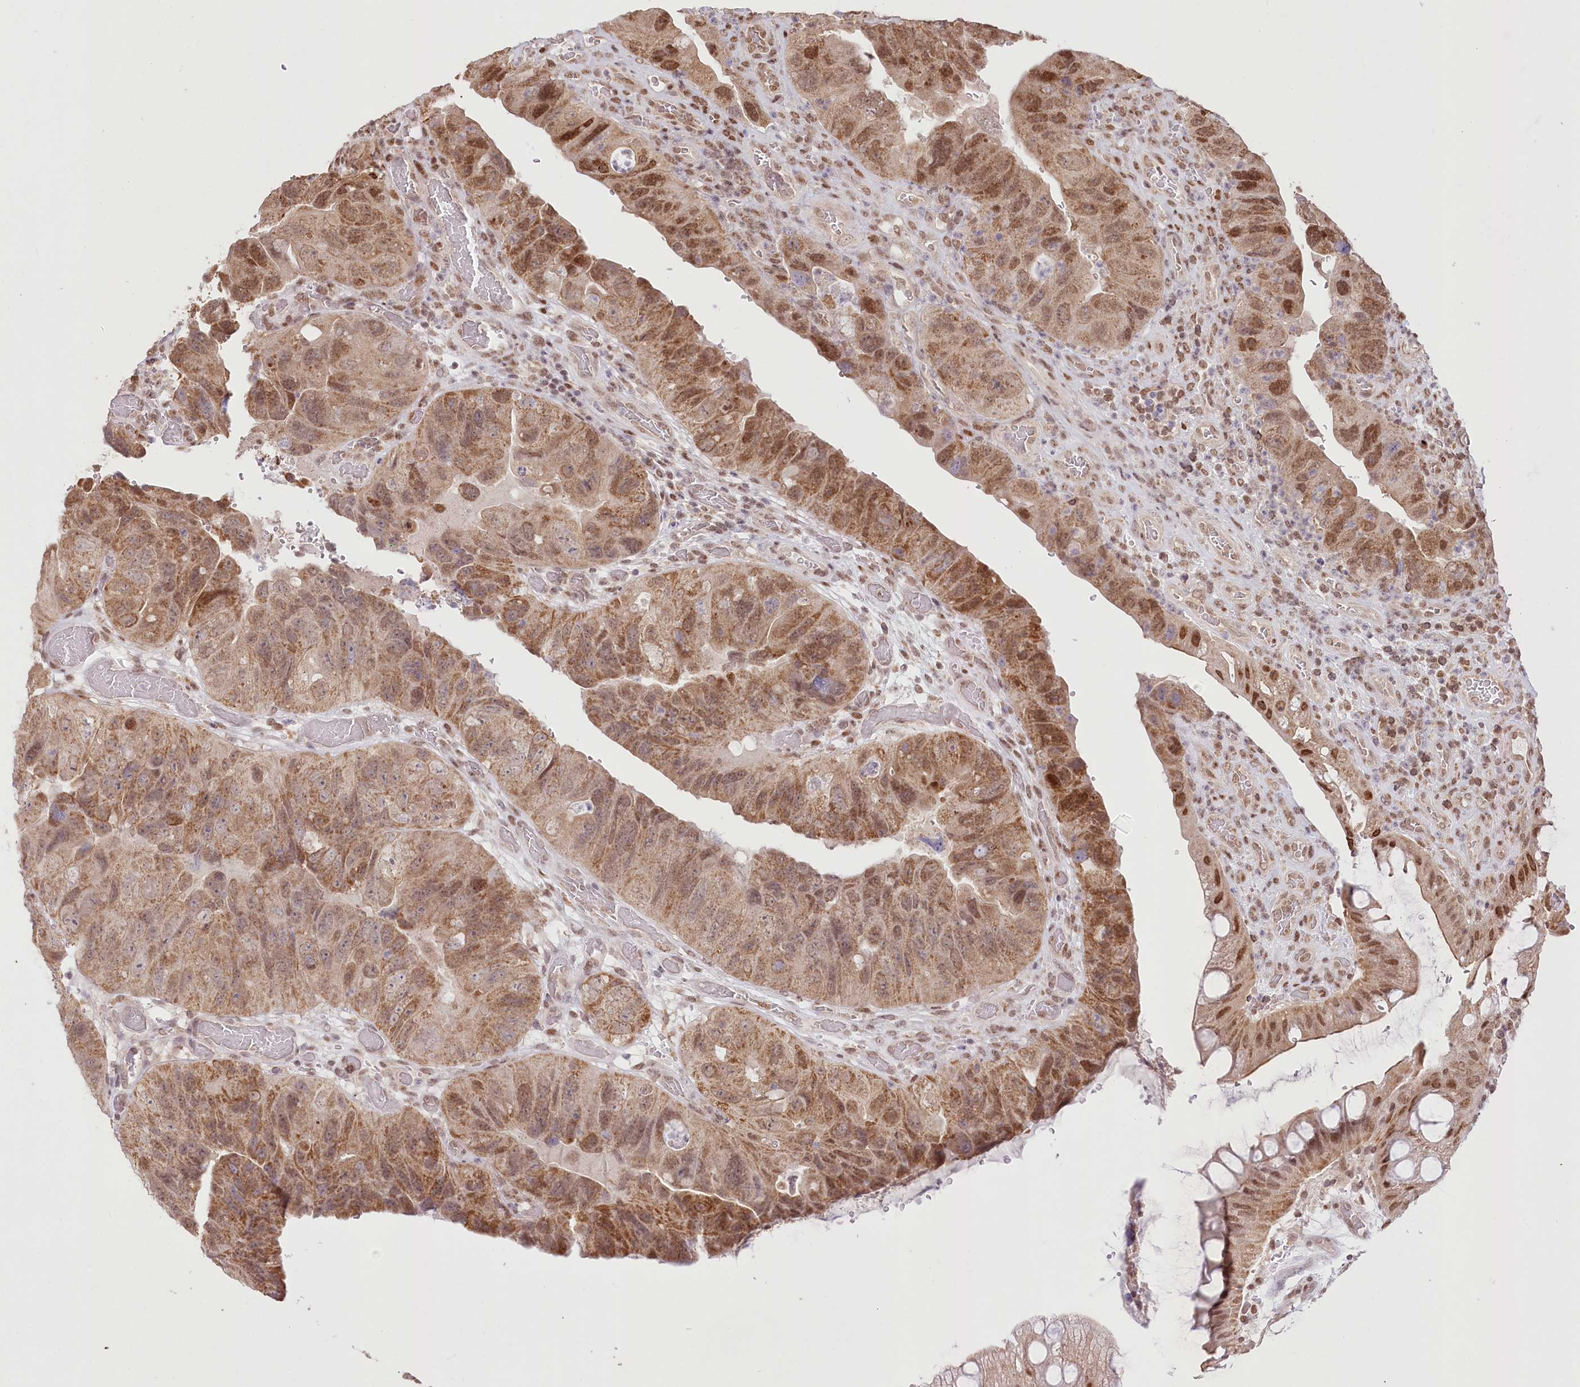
{"staining": {"intensity": "moderate", "quantity": ">75%", "location": "cytoplasmic/membranous,nuclear"}, "tissue": "colorectal cancer", "cell_type": "Tumor cells", "image_type": "cancer", "snomed": [{"axis": "morphology", "description": "Adenocarcinoma, NOS"}, {"axis": "topography", "description": "Rectum"}], "caption": "There is medium levels of moderate cytoplasmic/membranous and nuclear expression in tumor cells of colorectal cancer (adenocarcinoma), as demonstrated by immunohistochemical staining (brown color).", "gene": "PYURF", "patient": {"sex": "male", "age": 63}}